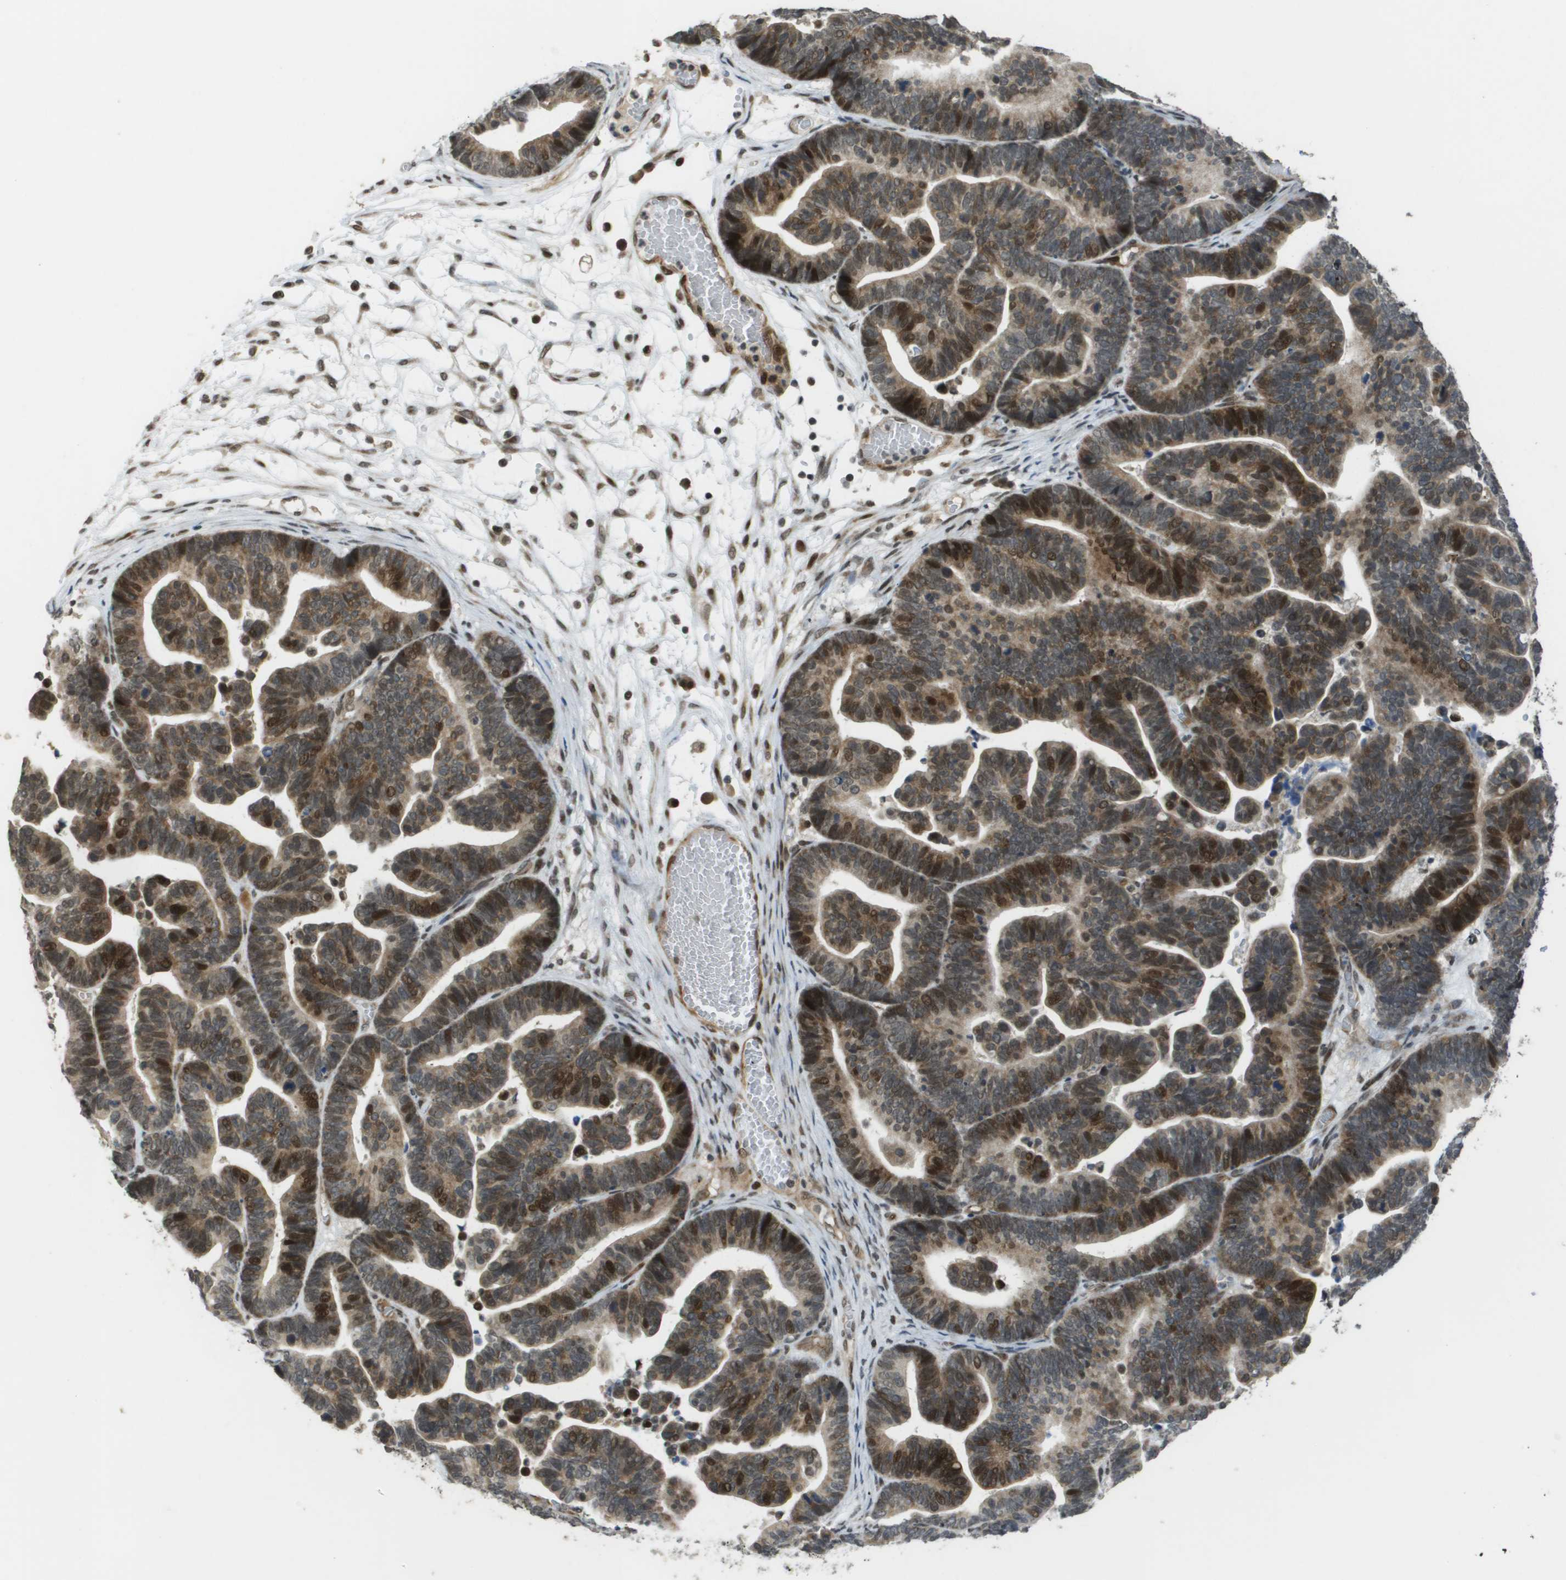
{"staining": {"intensity": "strong", "quantity": "25%-75%", "location": "cytoplasmic/membranous,nuclear"}, "tissue": "ovarian cancer", "cell_type": "Tumor cells", "image_type": "cancer", "snomed": [{"axis": "morphology", "description": "Cystadenocarcinoma, serous, NOS"}, {"axis": "topography", "description": "Ovary"}], "caption": "A brown stain labels strong cytoplasmic/membranous and nuclear positivity of a protein in human serous cystadenocarcinoma (ovarian) tumor cells. Nuclei are stained in blue.", "gene": "KAT5", "patient": {"sex": "female", "age": 56}}